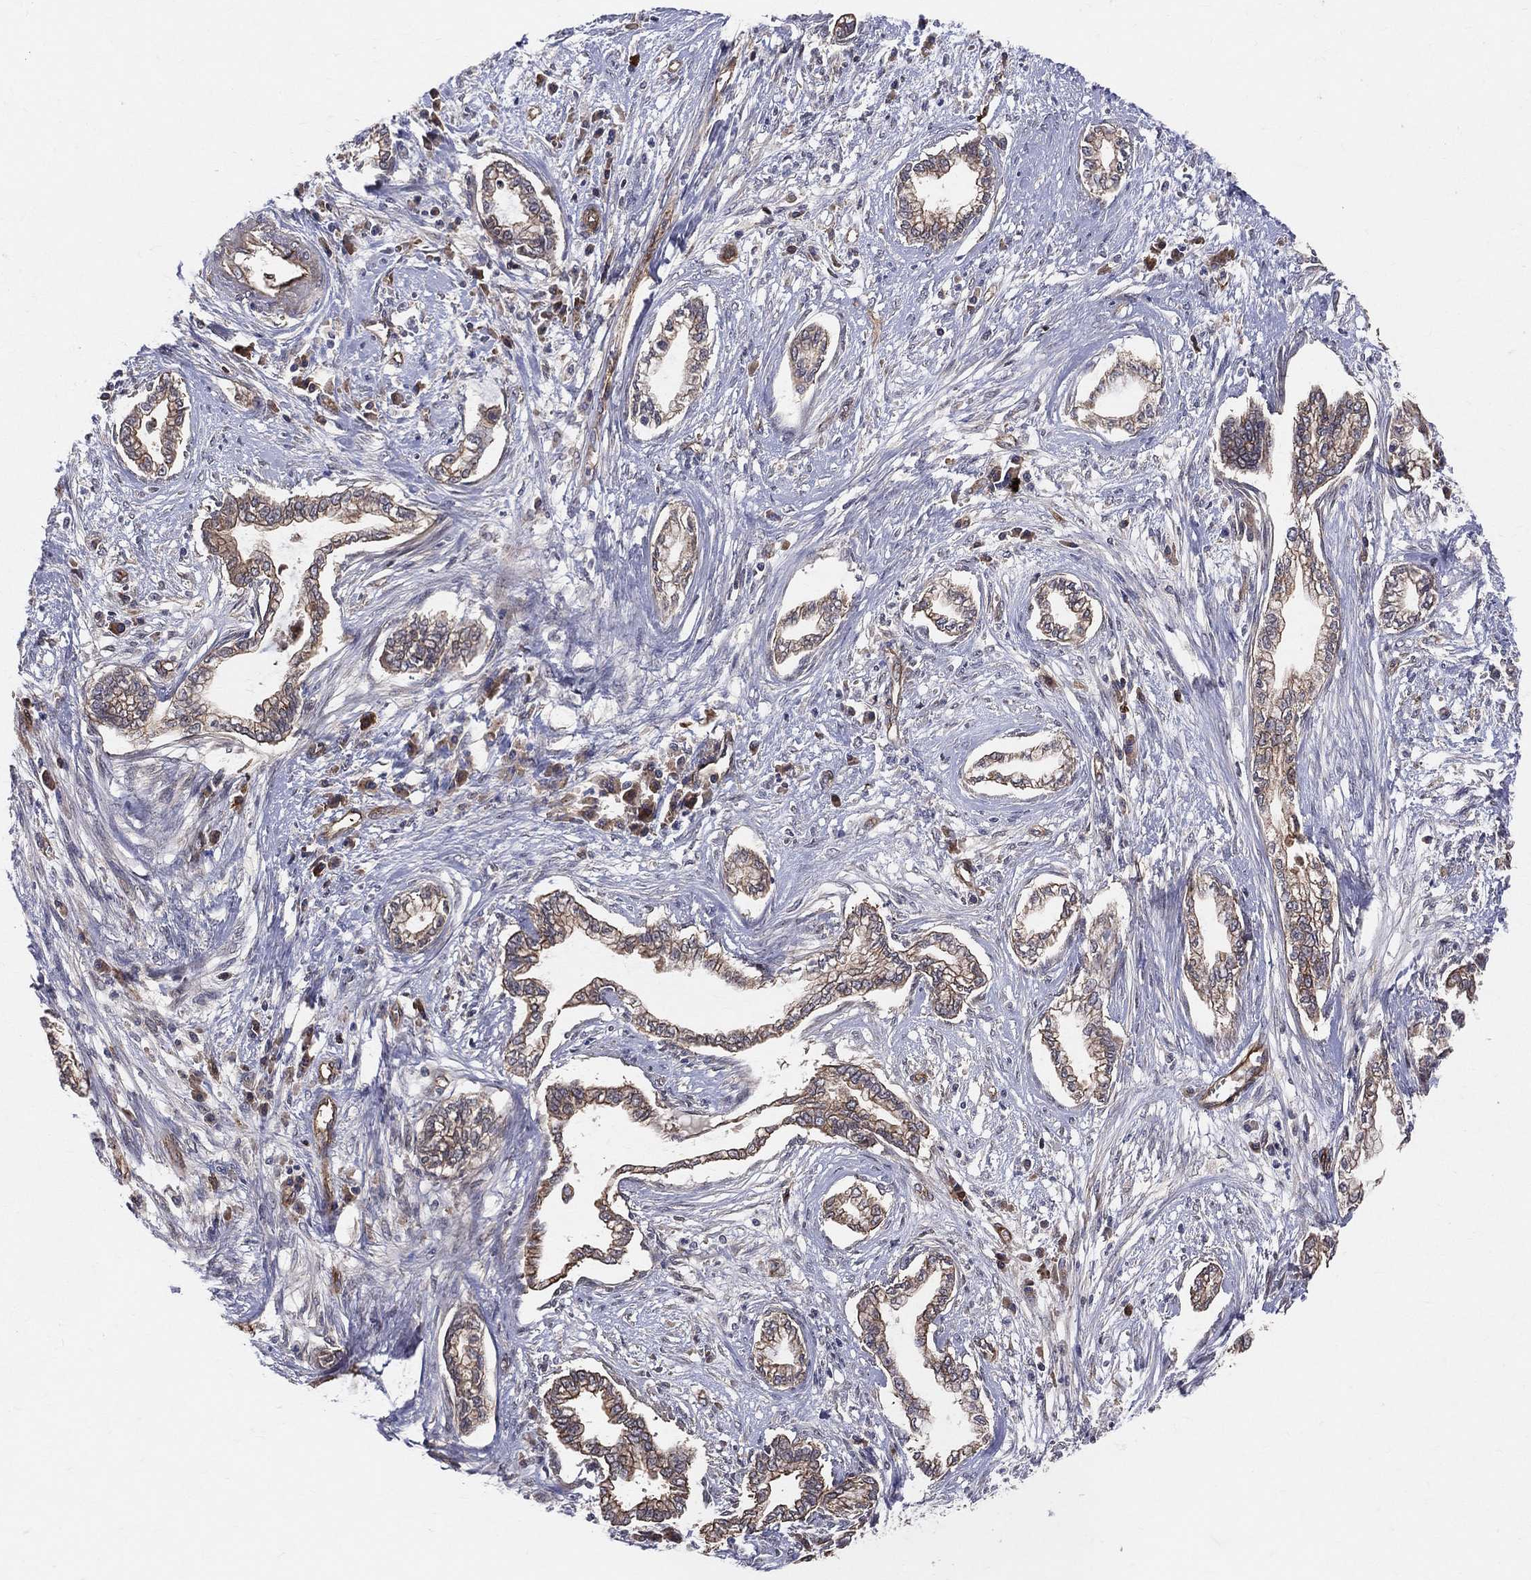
{"staining": {"intensity": "moderate", "quantity": ">75%", "location": "cytoplasmic/membranous"}, "tissue": "cervical cancer", "cell_type": "Tumor cells", "image_type": "cancer", "snomed": [{"axis": "morphology", "description": "Adenocarcinoma, NOS"}, {"axis": "topography", "description": "Cervix"}], "caption": "The photomicrograph demonstrates a brown stain indicating the presence of a protein in the cytoplasmic/membranous of tumor cells in cervical cancer (adenocarcinoma).", "gene": "ENTPD1", "patient": {"sex": "female", "age": 62}}